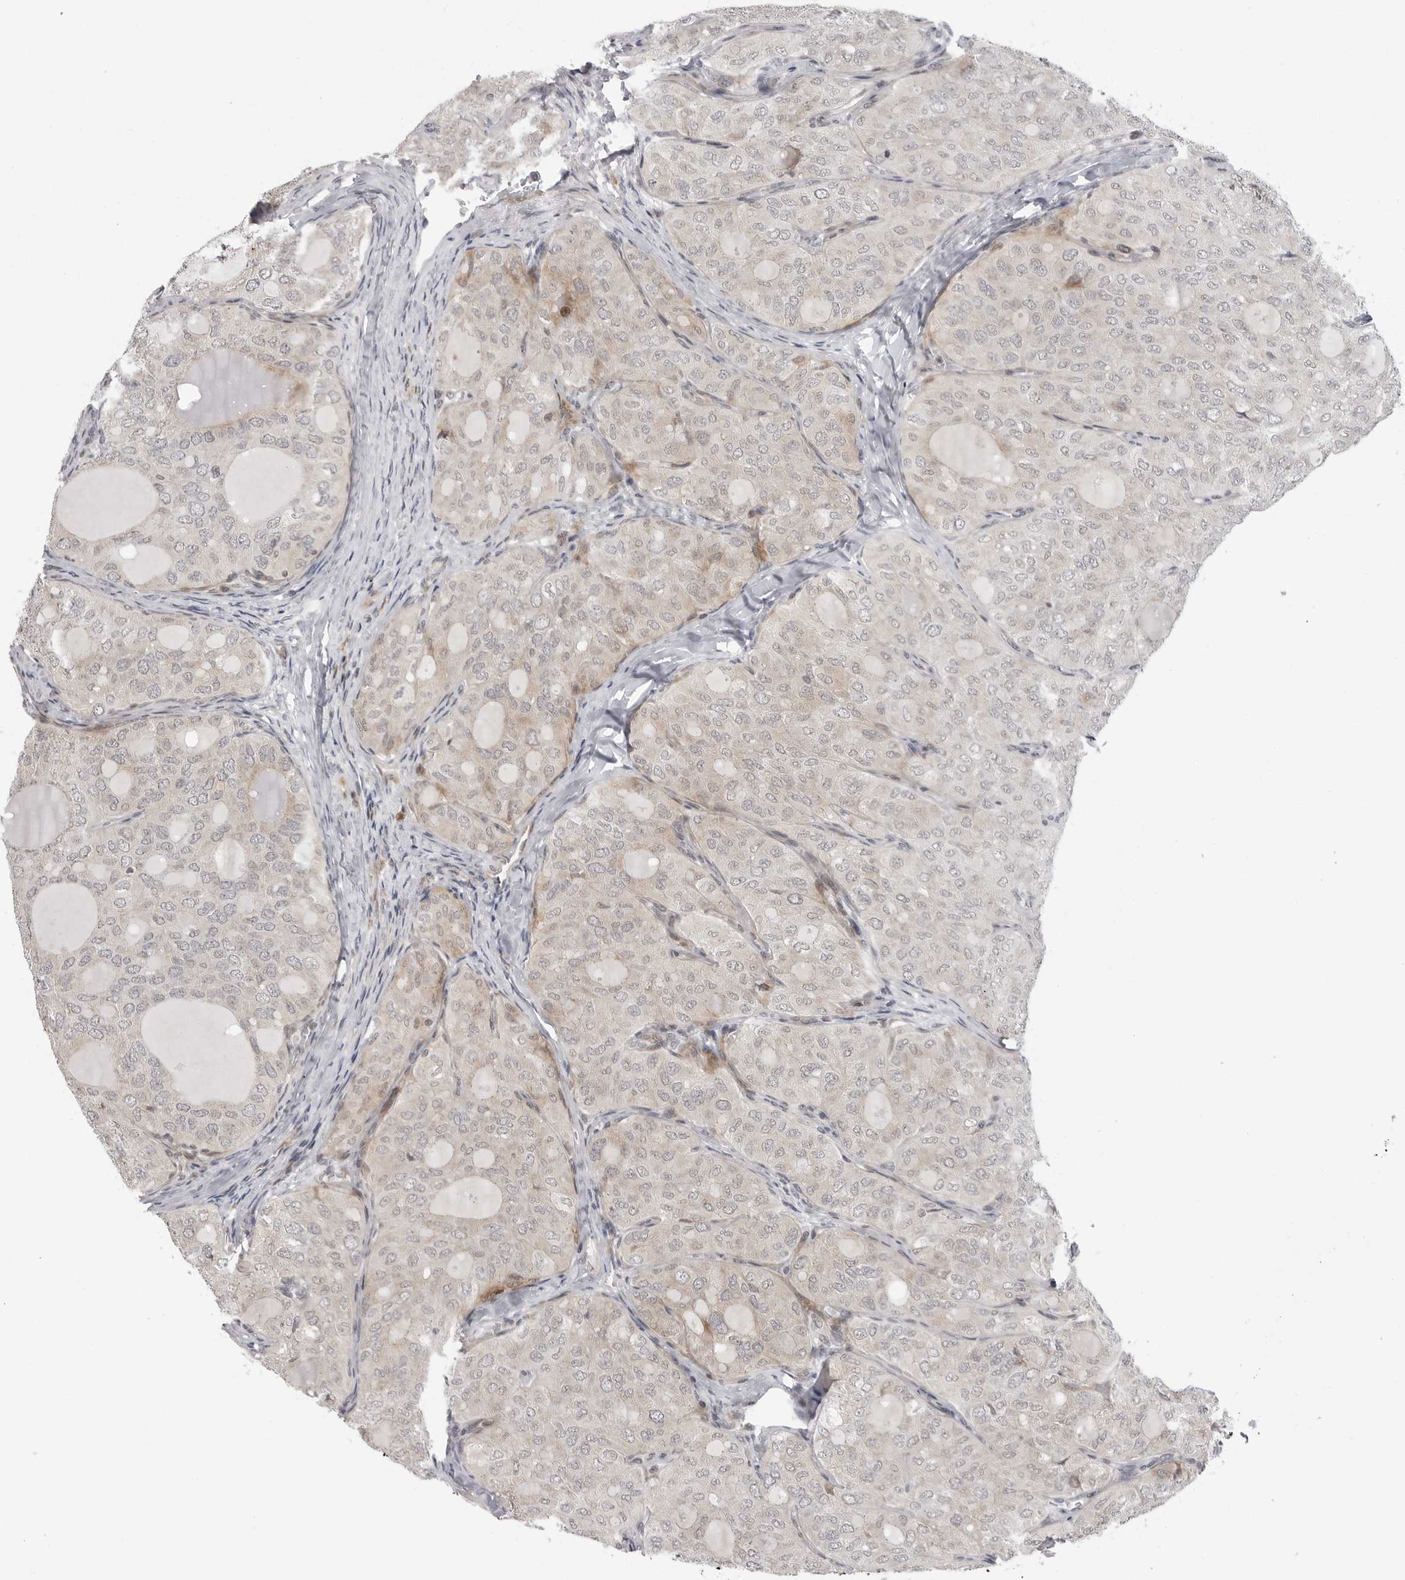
{"staining": {"intensity": "negative", "quantity": "none", "location": "none"}, "tissue": "thyroid cancer", "cell_type": "Tumor cells", "image_type": "cancer", "snomed": [{"axis": "morphology", "description": "Follicular adenoma carcinoma, NOS"}, {"axis": "topography", "description": "Thyroid gland"}], "caption": "DAB immunohistochemical staining of follicular adenoma carcinoma (thyroid) reveals no significant expression in tumor cells.", "gene": "ADAMTS5", "patient": {"sex": "male", "age": 75}}